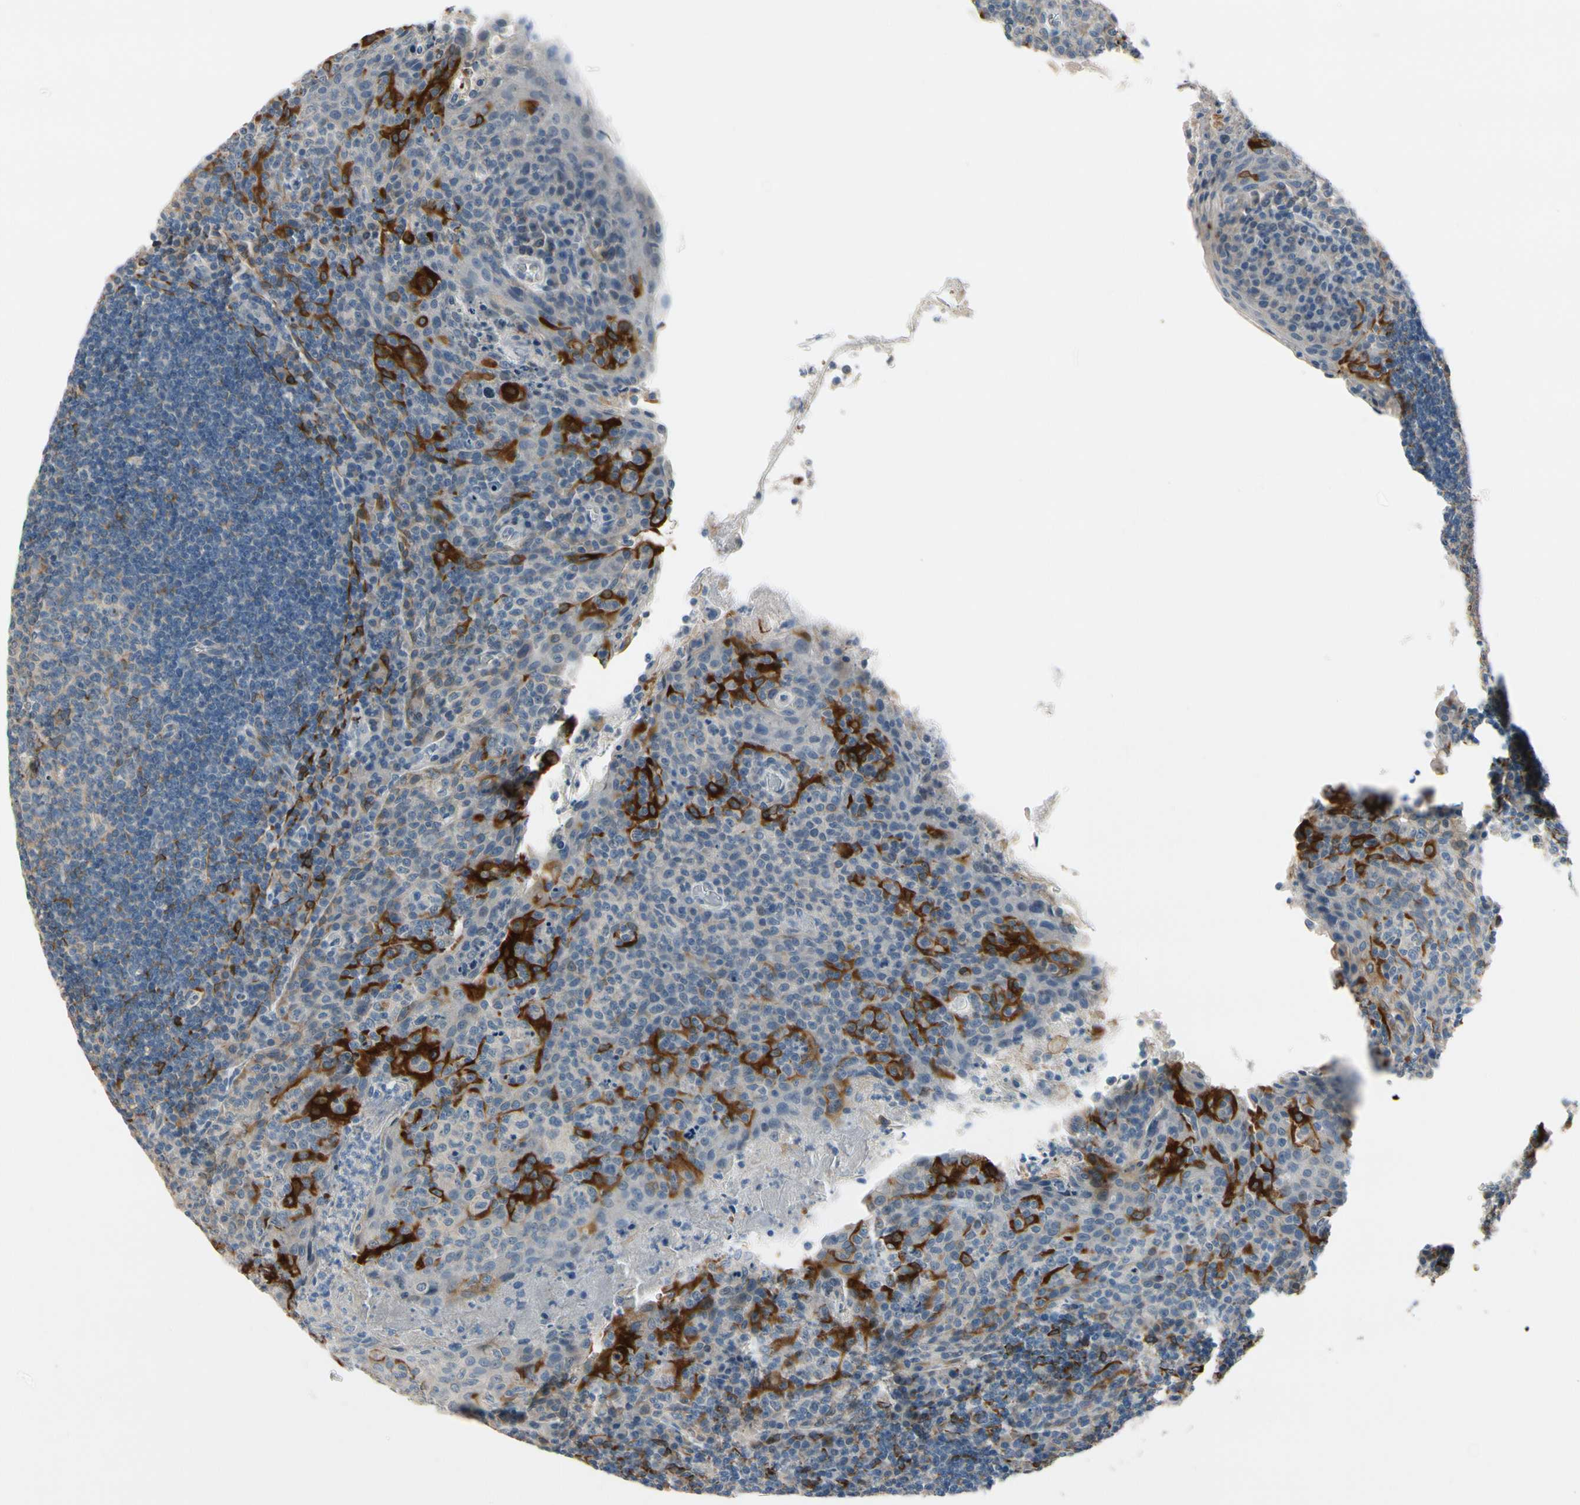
{"staining": {"intensity": "negative", "quantity": "none", "location": "none"}, "tissue": "tonsil", "cell_type": "Germinal center cells", "image_type": "normal", "snomed": [{"axis": "morphology", "description": "Normal tissue, NOS"}, {"axis": "topography", "description": "Tonsil"}], "caption": "A high-resolution micrograph shows immunohistochemistry (IHC) staining of benign tonsil, which displays no significant positivity in germinal center cells.", "gene": "SLC27A6", "patient": {"sex": "male", "age": 17}}